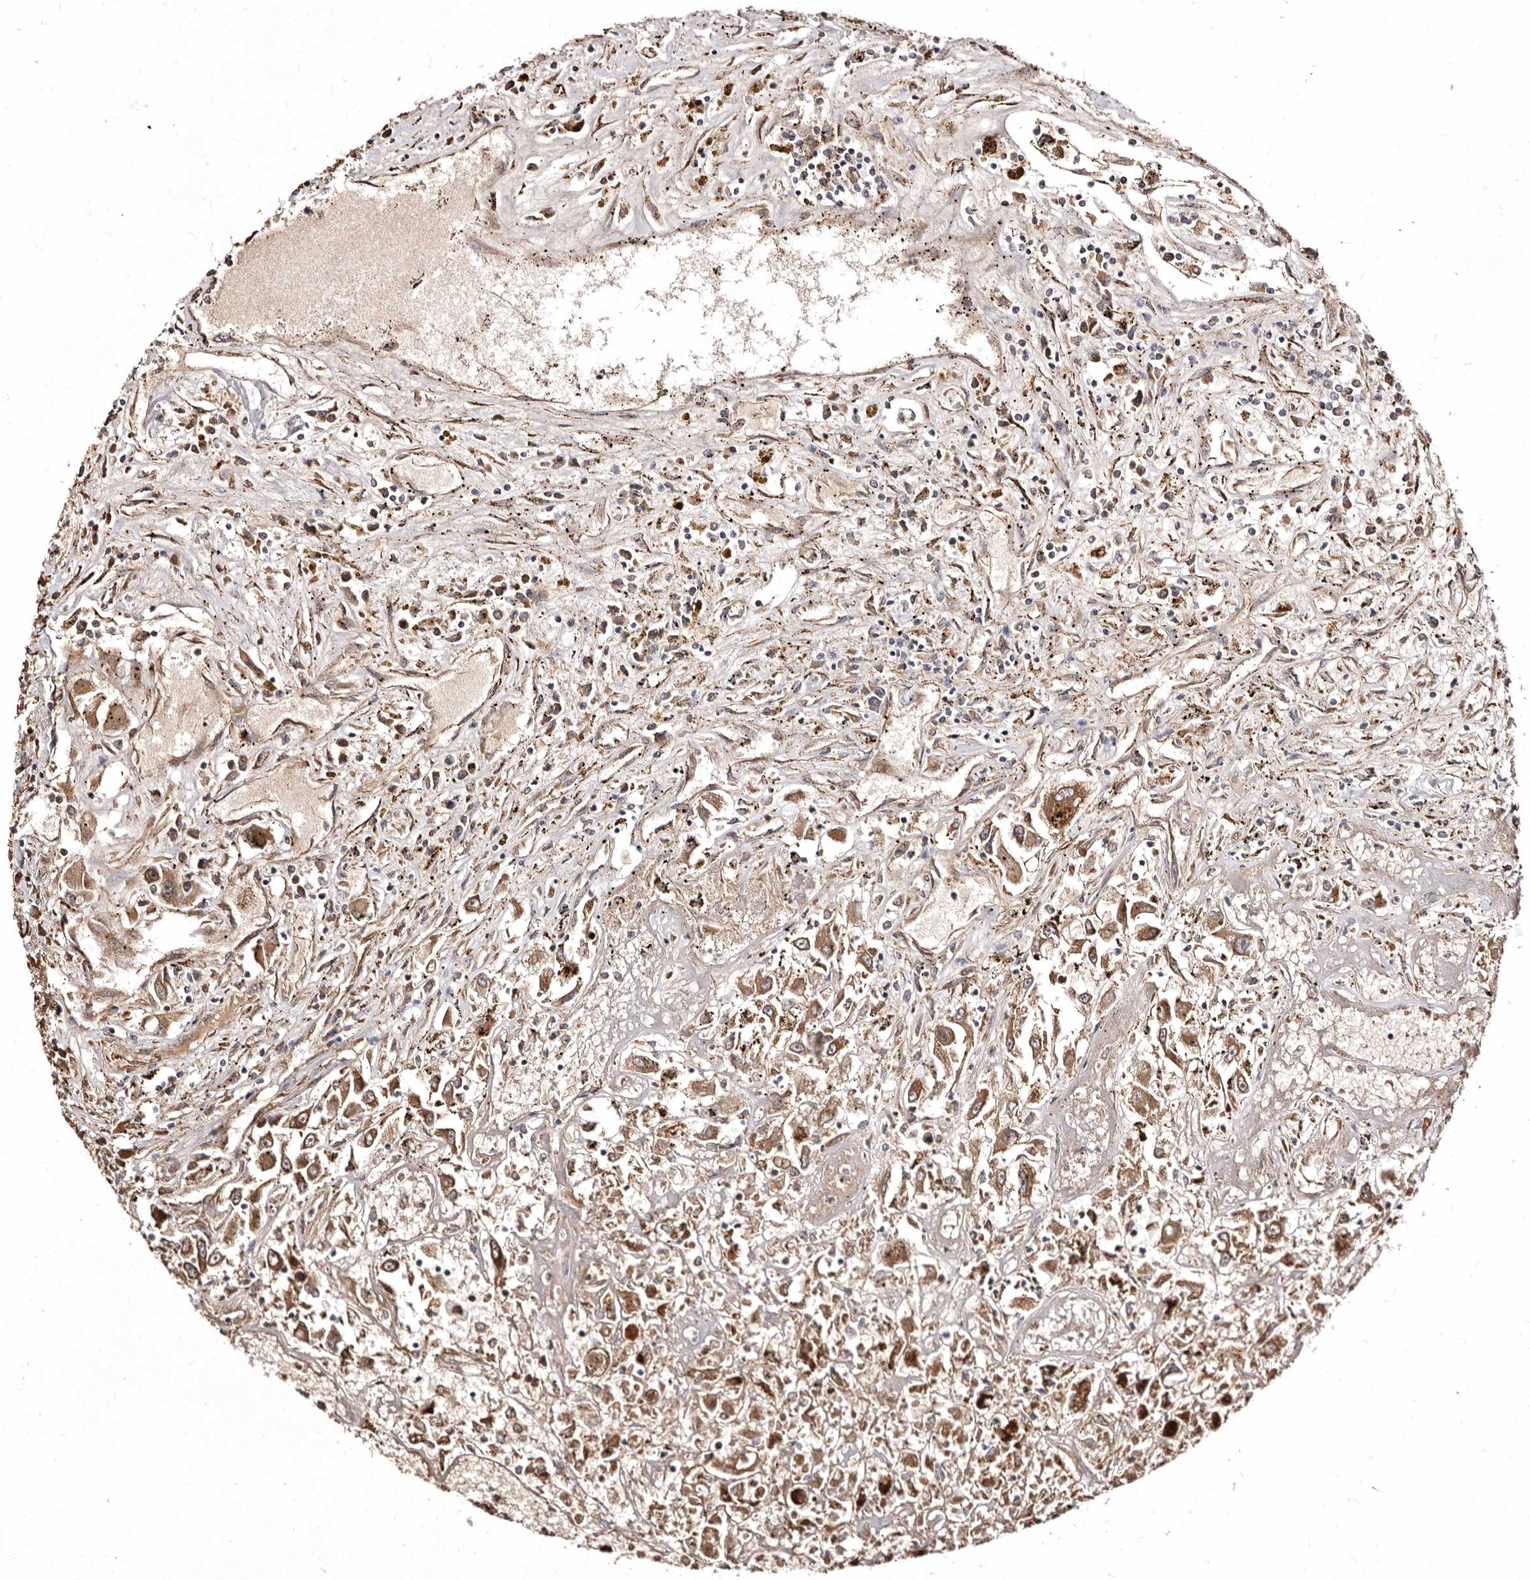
{"staining": {"intensity": "moderate", "quantity": ">75%", "location": "cytoplasmic/membranous"}, "tissue": "renal cancer", "cell_type": "Tumor cells", "image_type": "cancer", "snomed": [{"axis": "morphology", "description": "Adenocarcinoma, NOS"}, {"axis": "topography", "description": "Kidney"}], "caption": "Immunohistochemical staining of adenocarcinoma (renal) reveals medium levels of moderate cytoplasmic/membranous positivity in about >75% of tumor cells. The staining is performed using DAB brown chromogen to label protein expression. The nuclei are counter-stained blue using hematoxylin.", "gene": "LUZP1", "patient": {"sex": "female", "age": 52}}